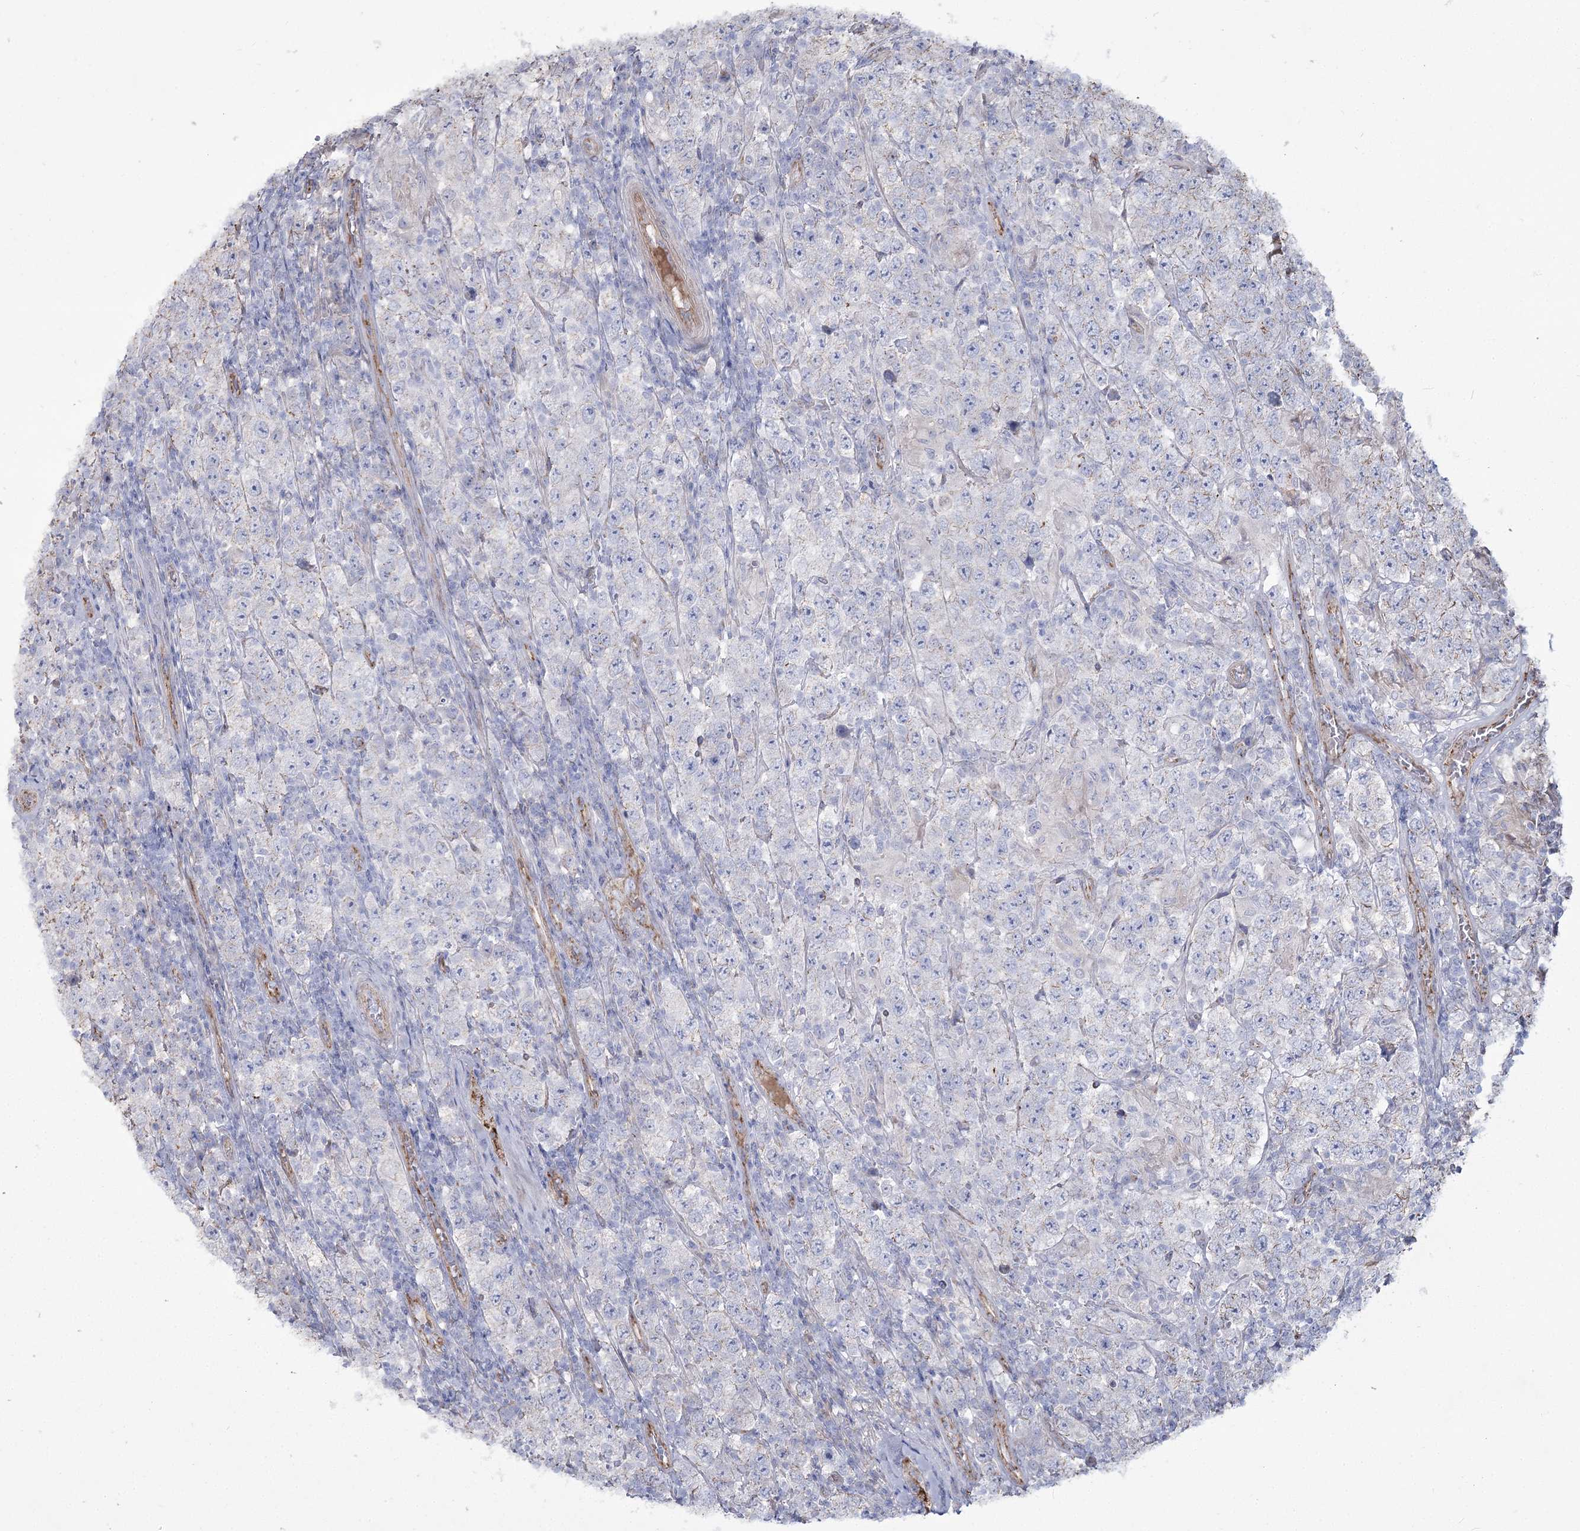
{"staining": {"intensity": "negative", "quantity": "none", "location": "none"}, "tissue": "testis cancer", "cell_type": "Tumor cells", "image_type": "cancer", "snomed": [{"axis": "morphology", "description": "Normal tissue, NOS"}, {"axis": "morphology", "description": "Urothelial carcinoma, High grade"}, {"axis": "morphology", "description": "Seminoma, NOS"}, {"axis": "morphology", "description": "Carcinoma, Embryonal, NOS"}, {"axis": "topography", "description": "Urinary bladder"}, {"axis": "topography", "description": "Testis"}], "caption": "The immunohistochemistry image has no significant staining in tumor cells of seminoma (testis) tissue. (DAB IHC, high magnification).", "gene": "ME3", "patient": {"sex": "male", "age": 41}}